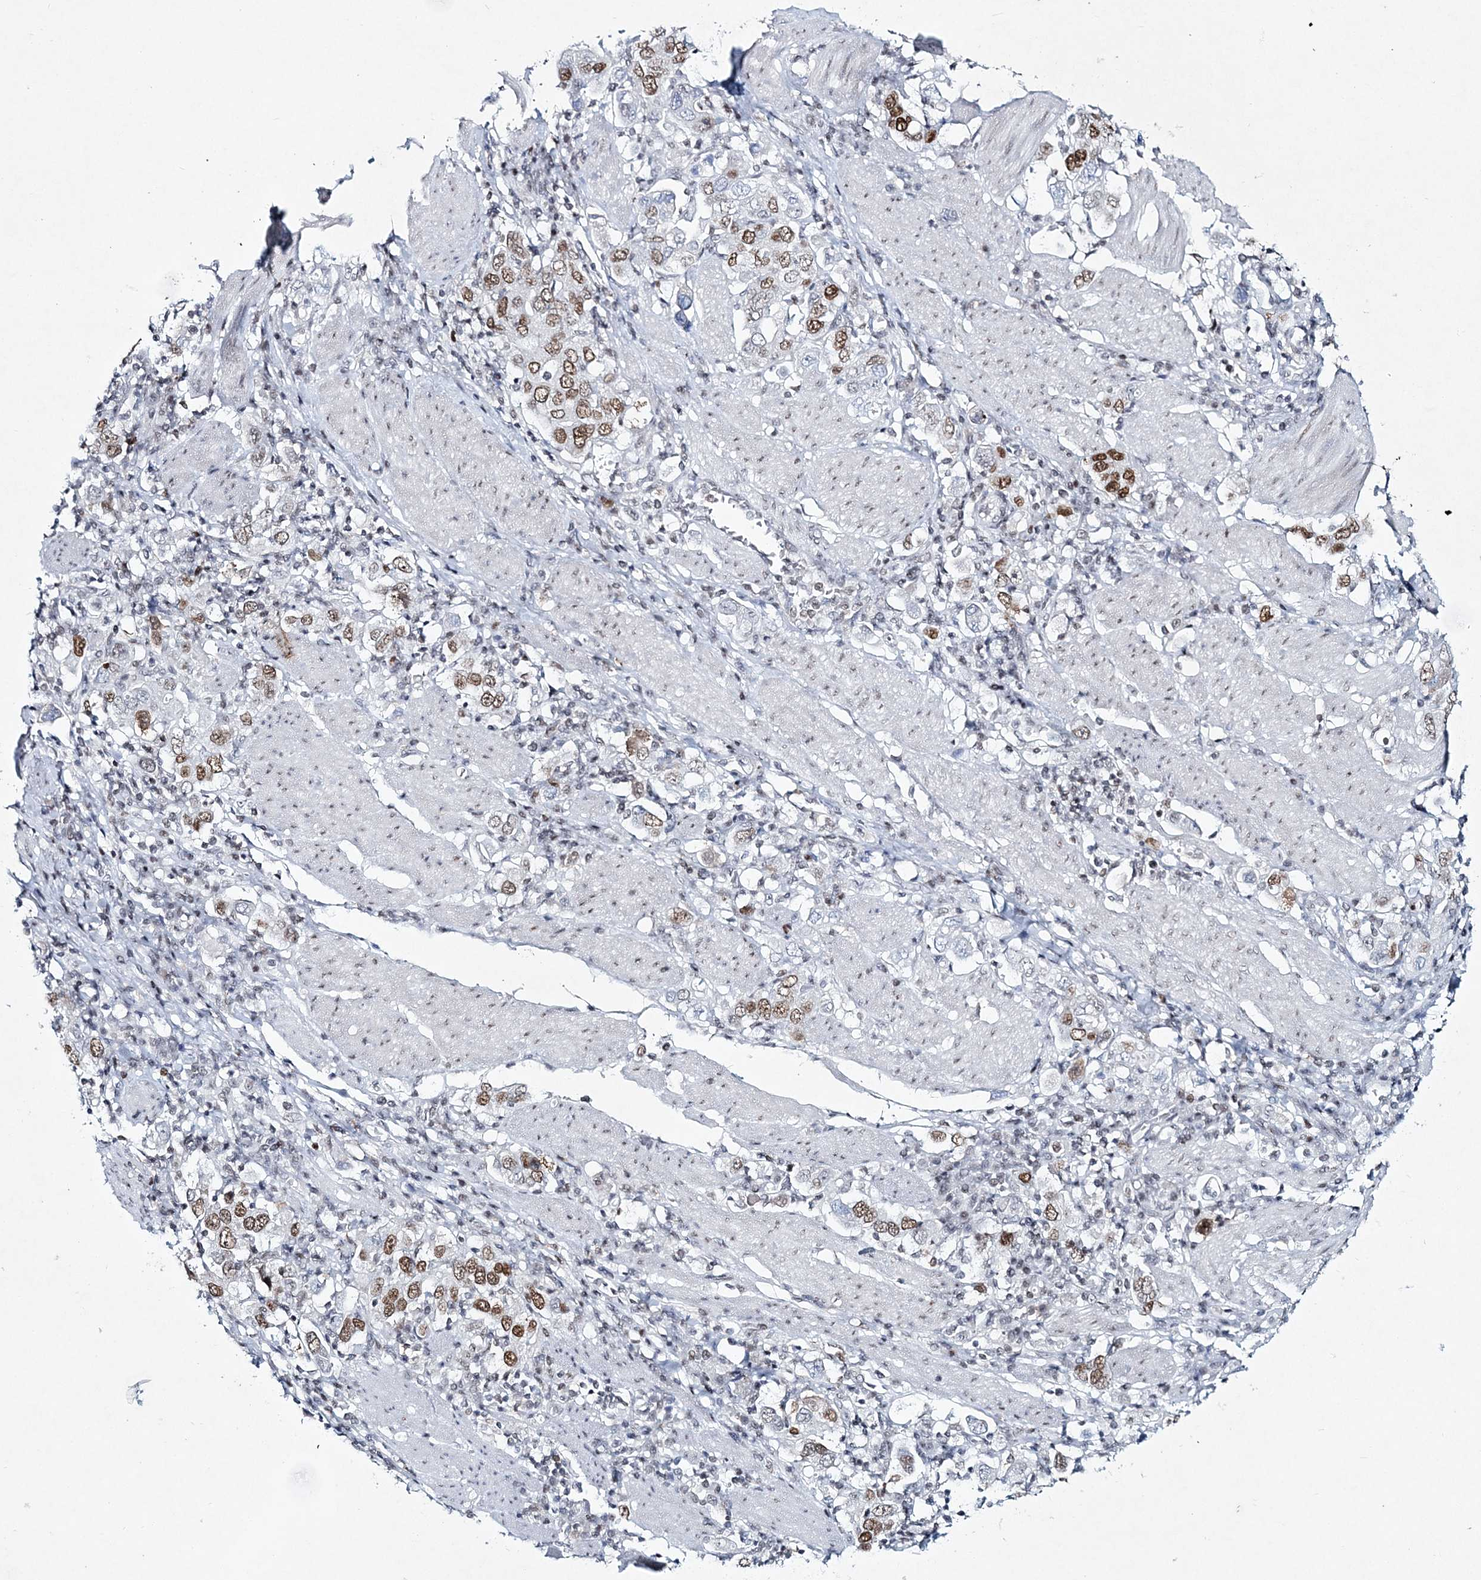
{"staining": {"intensity": "moderate", "quantity": ">75%", "location": "nuclear"}, "tissue": "stomach cancer", "cell_type": "Tumor cells", "image_type": "cancer", "snomed": [{"axis": "morphology", "description": "Adenocarcinoma, NOS"}, {"axis": "topography", "description": "Stomach, upper"}], "caption": "There is medium levels of moderate nuclear expression in tumor cells of adenocarcinoma (stomach), as demonstrated by immunohistochemical staining (brown color).", "gene": "LRRFIP2", "patient": {"sex": "male", "age": 62}}